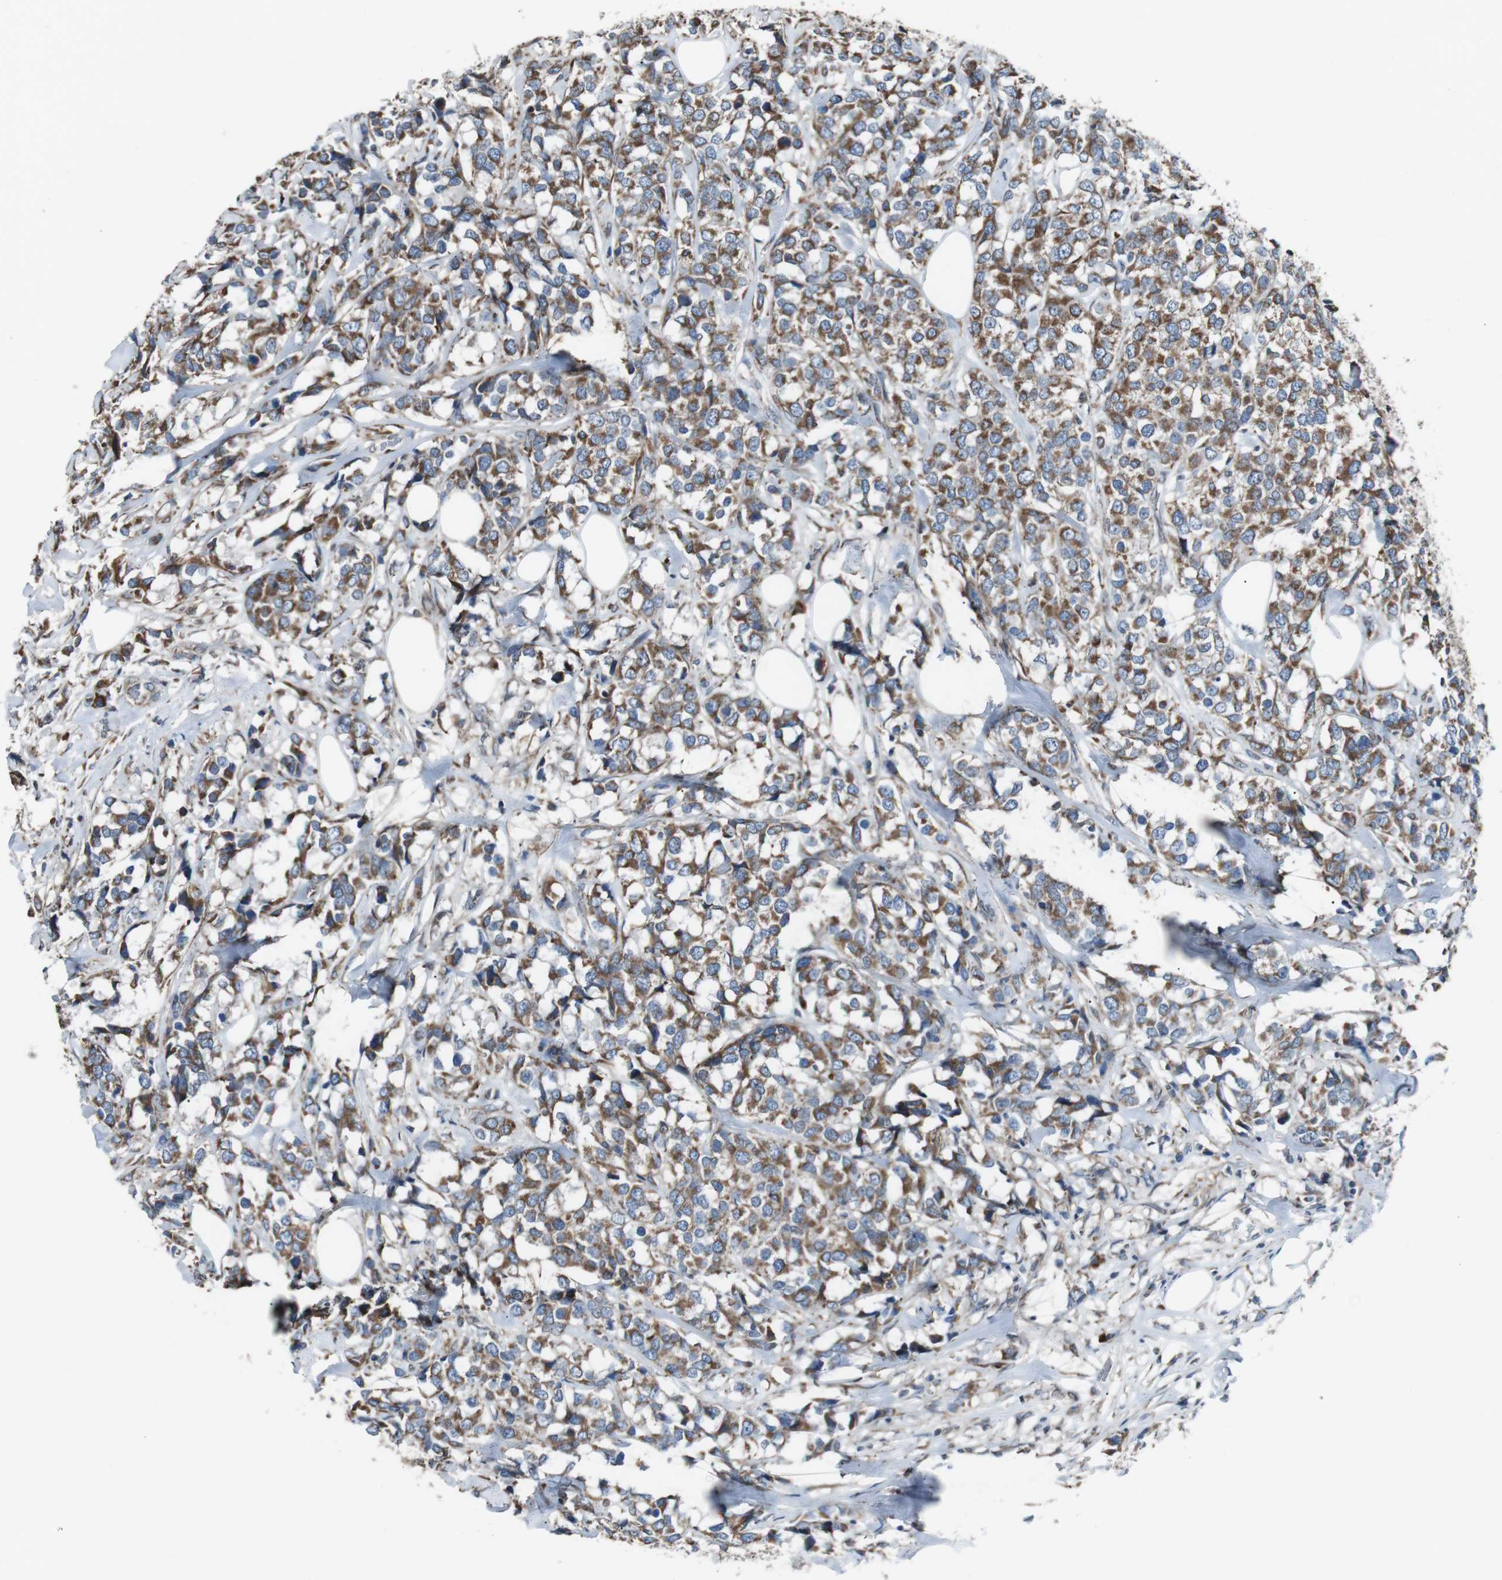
{"staining": {"intensity": "moderate", "quantity": ">75%", "location": "cytoplasmic/membranous"}, "tissue": "breast cancer", "cell_type": "Tumor cells", "image_type": "cancer", "snomed": [{"axis": "morphology", "description": "Lobular carcinoma"}, {"axis": "topography", "description": "Breast"}], "caption": "Immunohistochemistry (IHC) (DAB (3,3'-diaminobenzidine)) staining of human breast cancer (lobular carcinoma) shows moderate cytoplasmic/membranous protein expression in approximately >75% of tumor cells. (Brightfield microscopy of DAB IHC at high magnification).", "gene": "CISD2", "patient": {"sex": "female", "age": 59}}